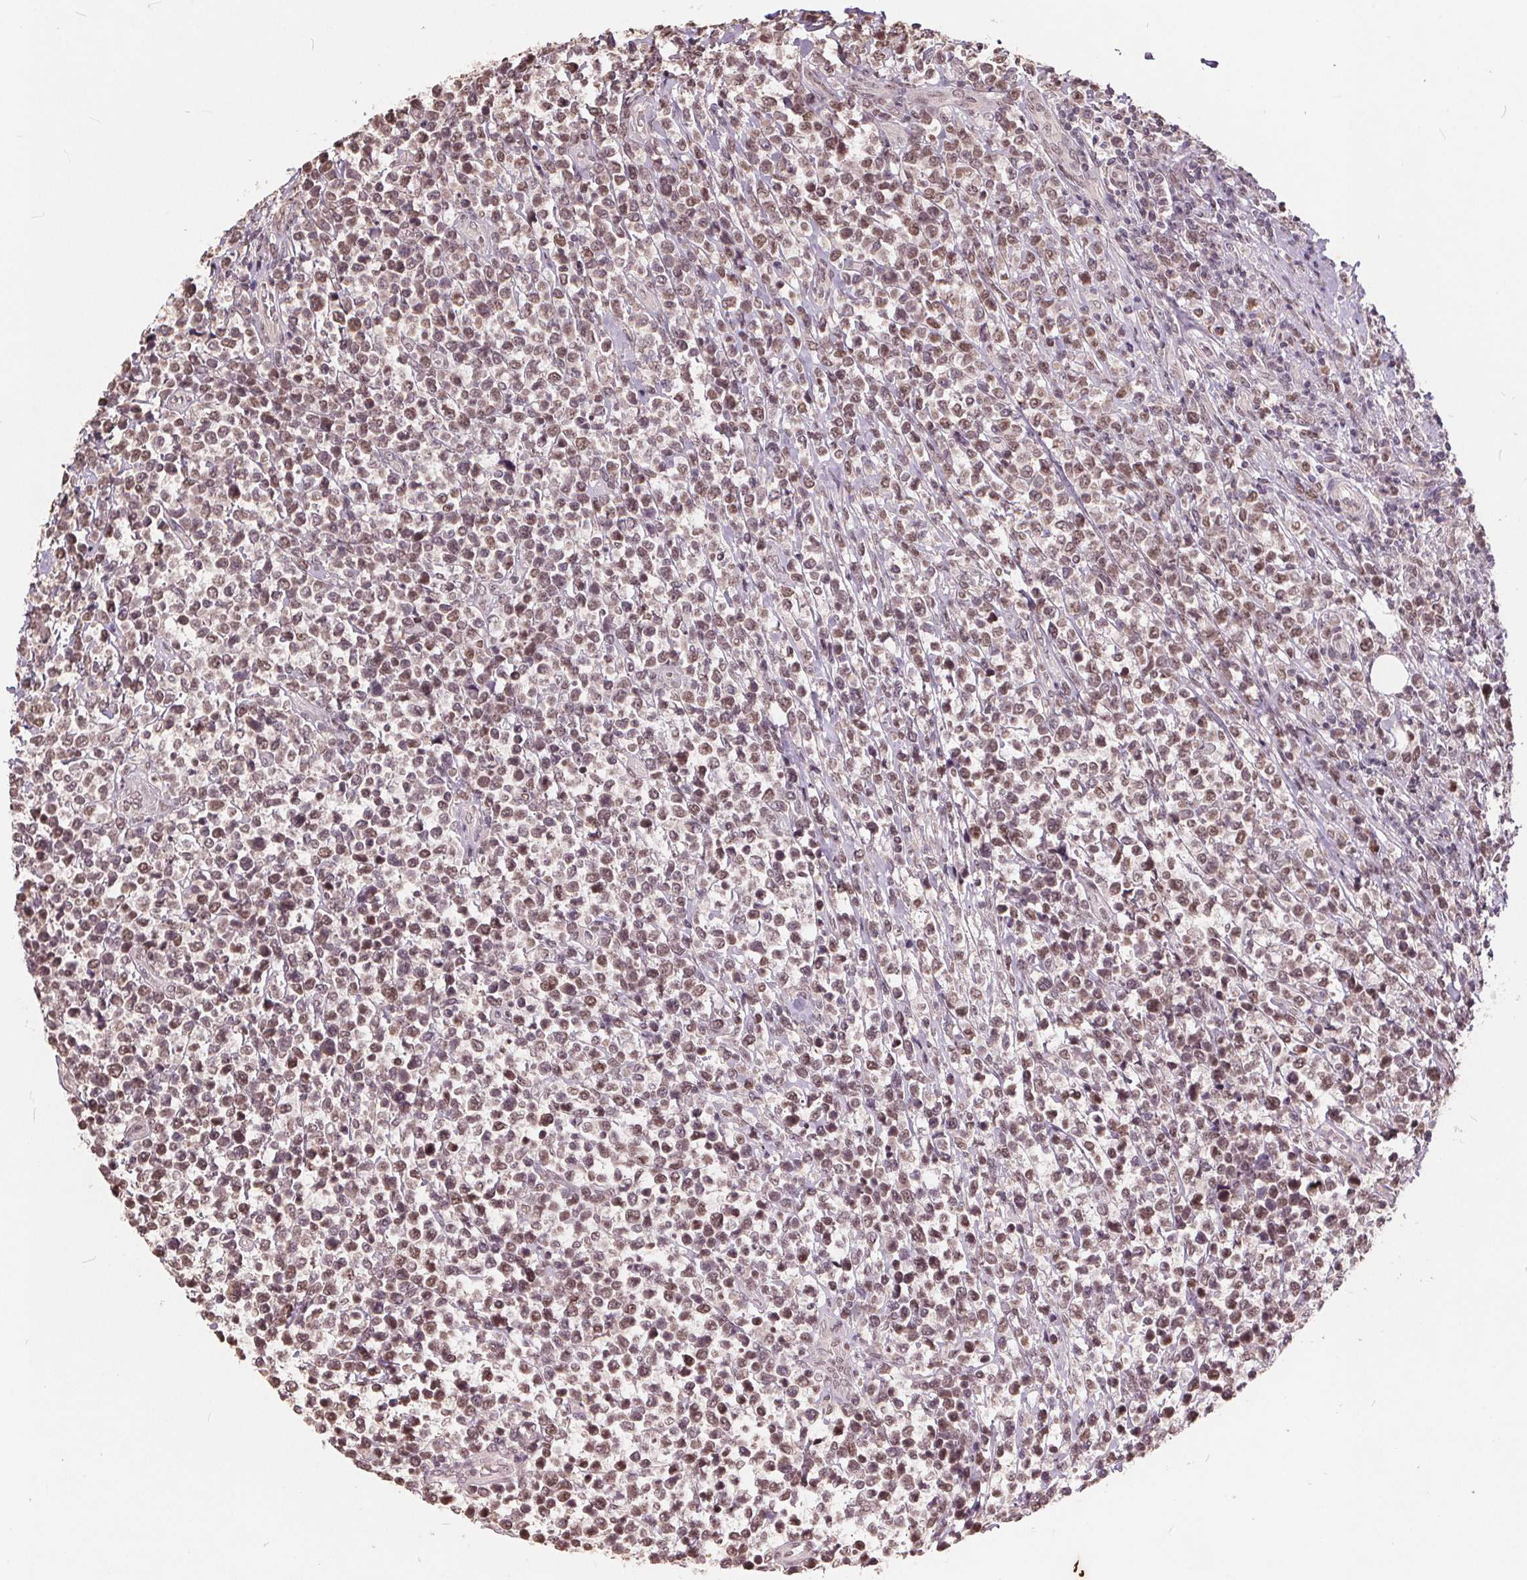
{"staining": {"intensity": "weak", "quantity": "25%-75%", "location": "nuclear"}, "tissue": "lymphoma", "cell_type": "Tumor cells", "image_type": "cancer", "snomed": [{"axis": "morphology", "description": "Malignant lymphoma, non-Hodgkin's type, High grade"}, {"axis": "topography", "description": "Soft tissue"}], "caption": "Tumor cells demonstrate low levels of weak nuclear staining in about 25%-75% of cells in human lymphoma.", "gene": "DNMT3B", "patient": {"sex": "female", "age": 56}}